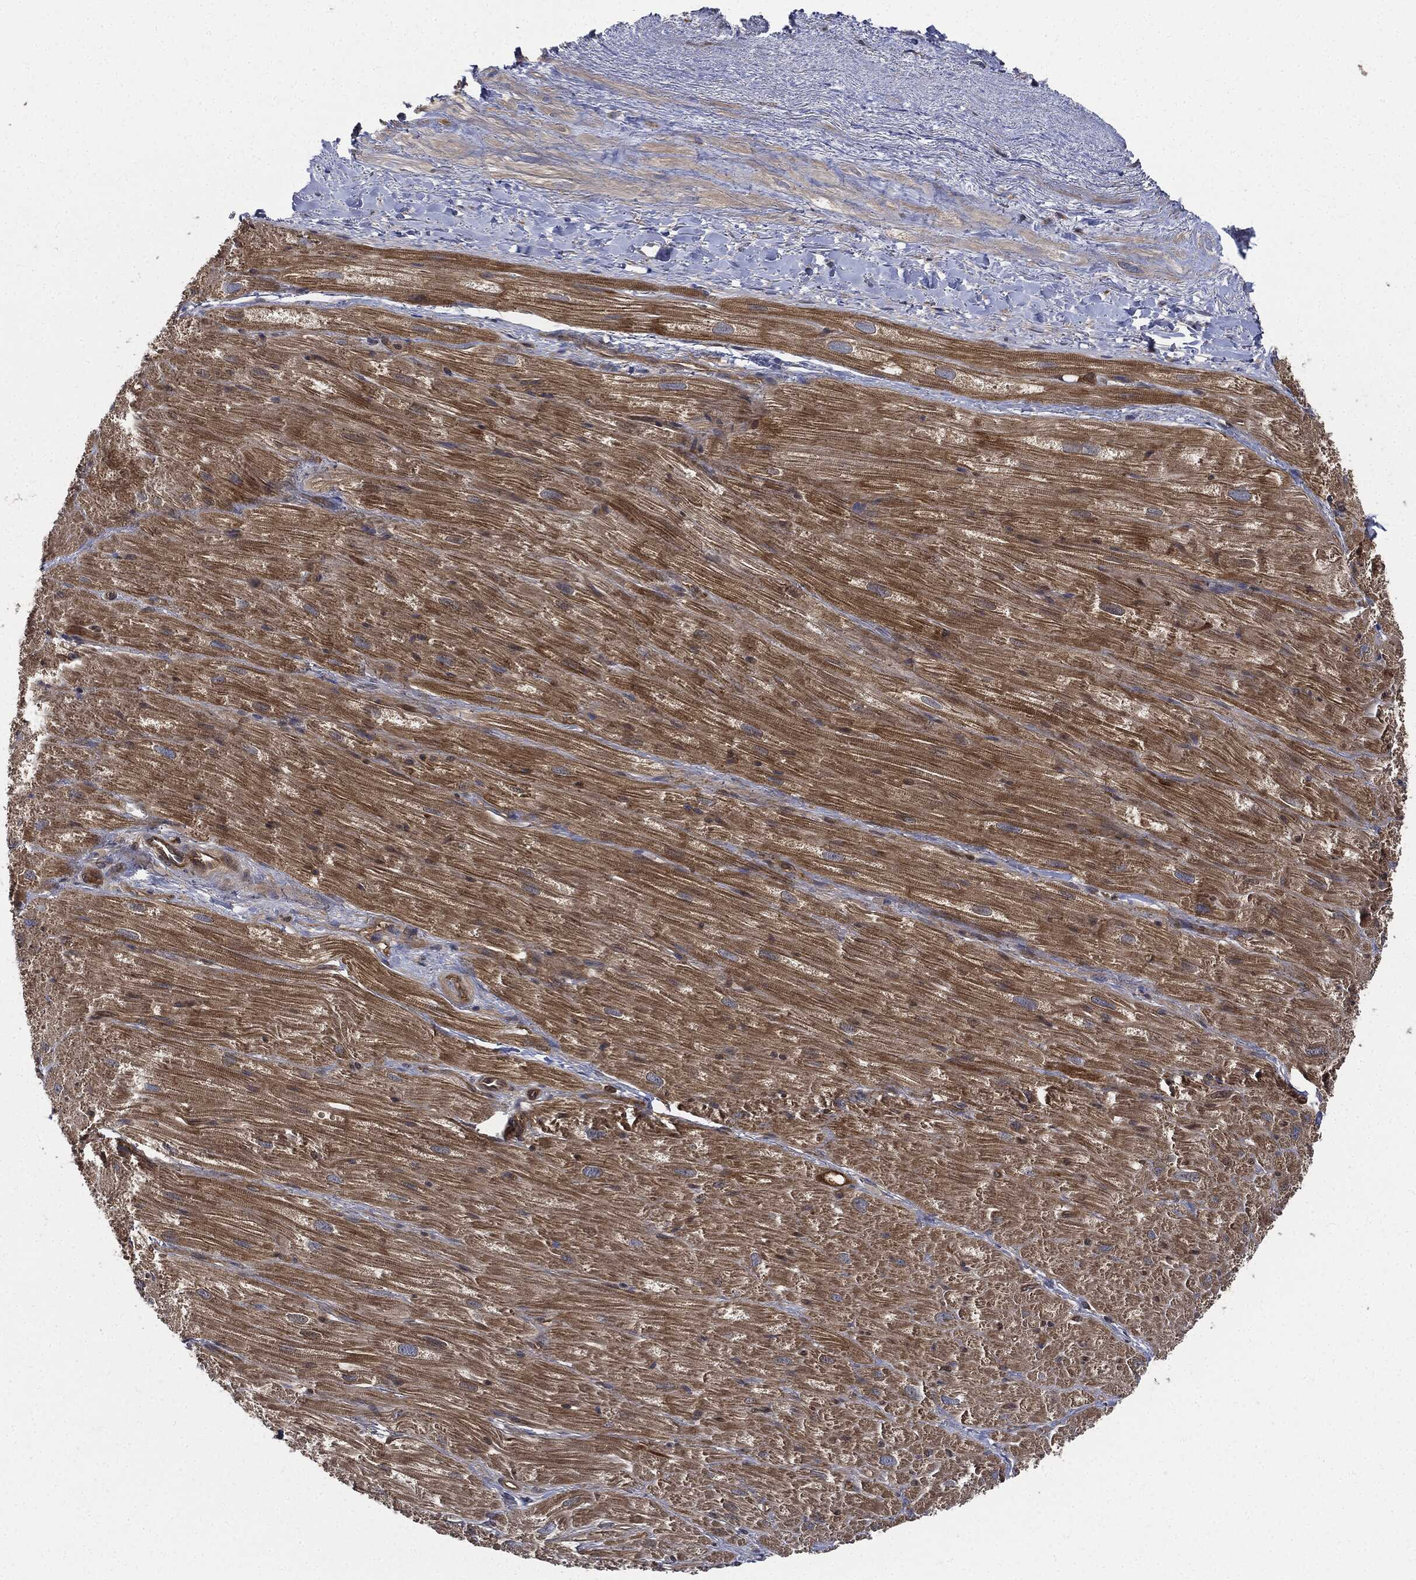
{"staining": {"intensity": "moderate", "quantity": "25%-75%", "location": "cytoplasmic/membranous"}, "tissue": "heart muscle", "cell_type": "Cardiomyocytes", "image_type": "normal", "snomed": [{"axis": "morphology", "description": "Normal tissue, NOS"}, {"axis": "topography", "description": "Heart"}], "caption": "A high-resolution micrograph shows immunohistochemistry (IHC) staining of normal heart muscle, which reveals moderate cytoplasmic/membranous staining in about 25%-75% of cardiomyocytes.", "gene": "XPNPEP1", "patient": {"sex": "male", "age": 62}}